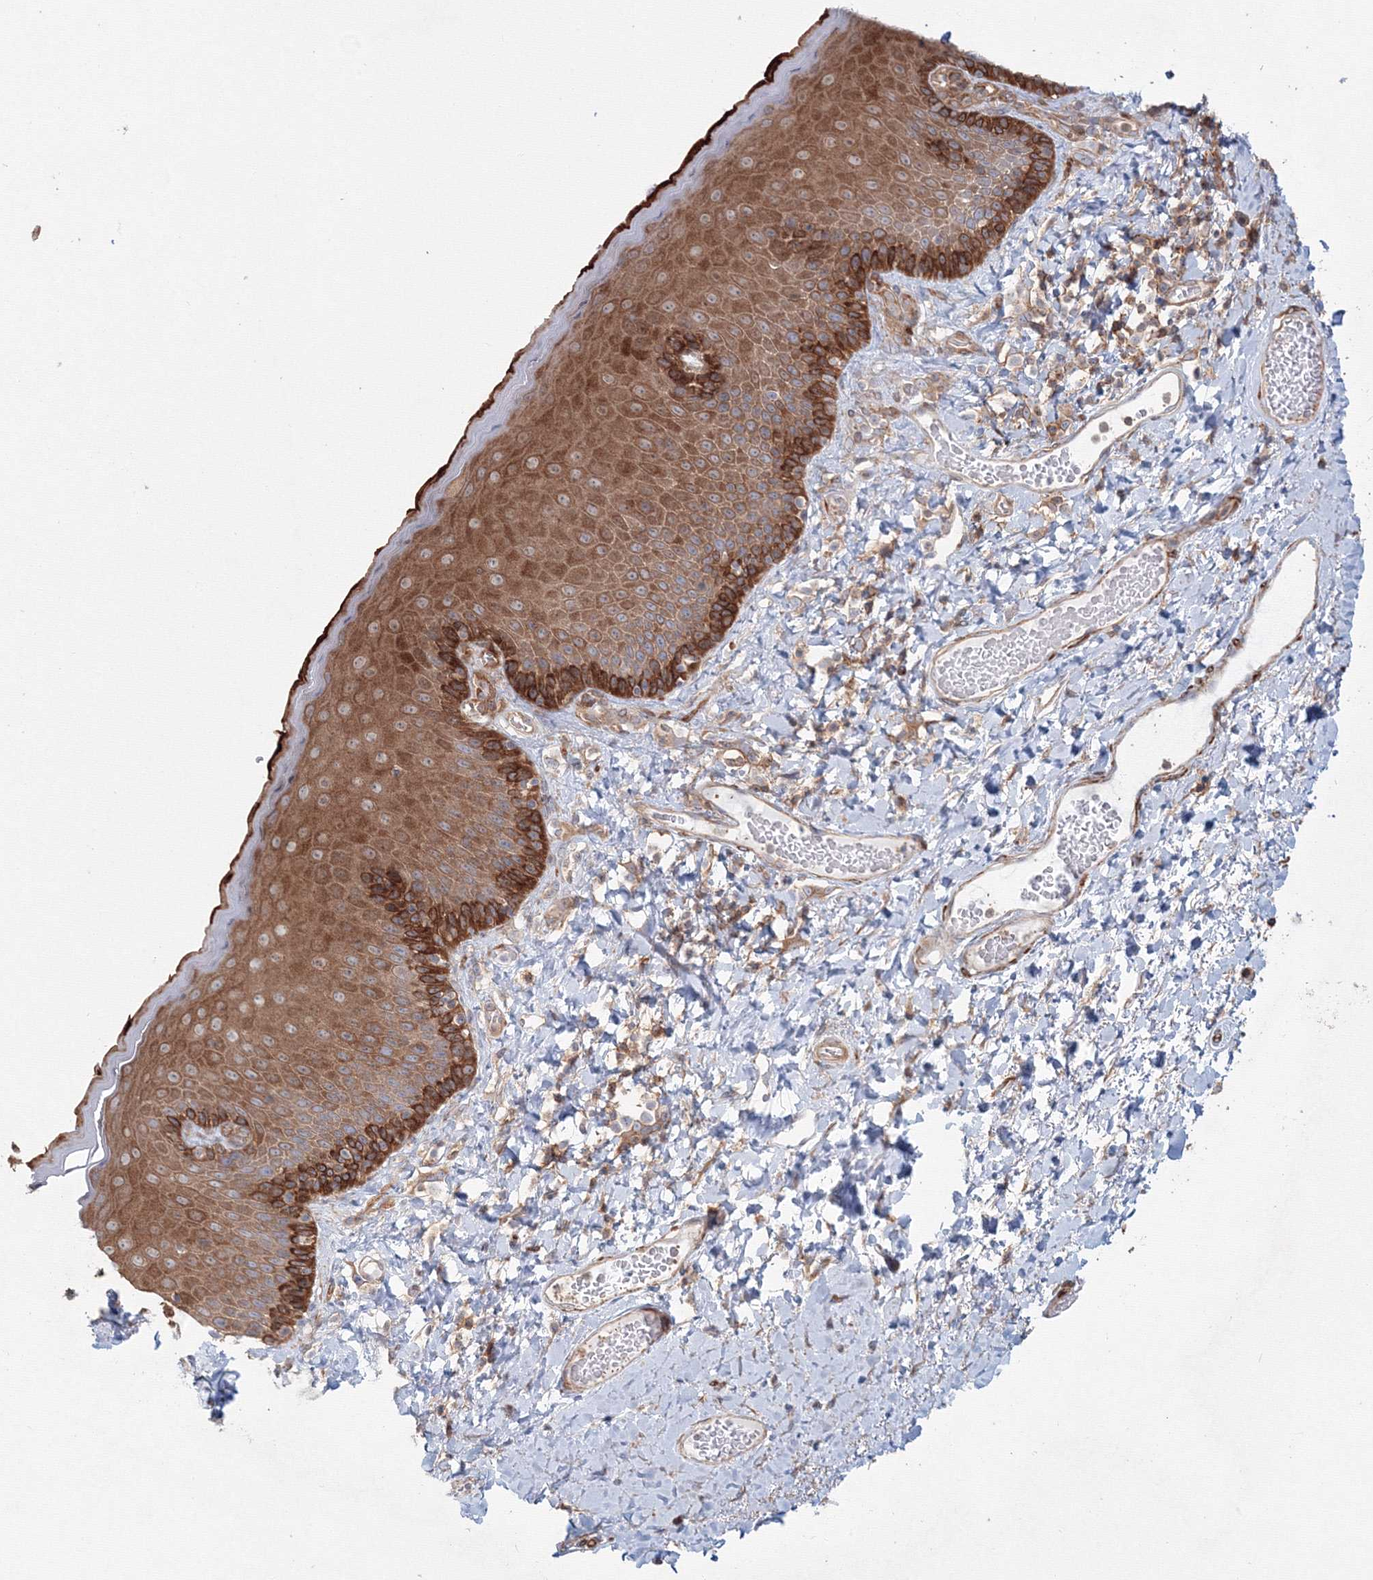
{"staining": {"intensity": "strong", "quantity": "25%-75%", "location": "cytoplasmic/membranous"}, "tissue": "skin", "cell_type": "Epidermal cells", "image_type": "normal", "snomed": [{"axis": "morphology", "description": "Normal tissue, NOS"}, {"axis": "topography", "description": "Anal"}], "caption": "Strong cytoplasmic/membranous protein staining is seen in approximately 25%-75% of epidermal cells in skin.", "gene": "SH3PXD2A", "patient": {"sex": "male", "age": 69}}